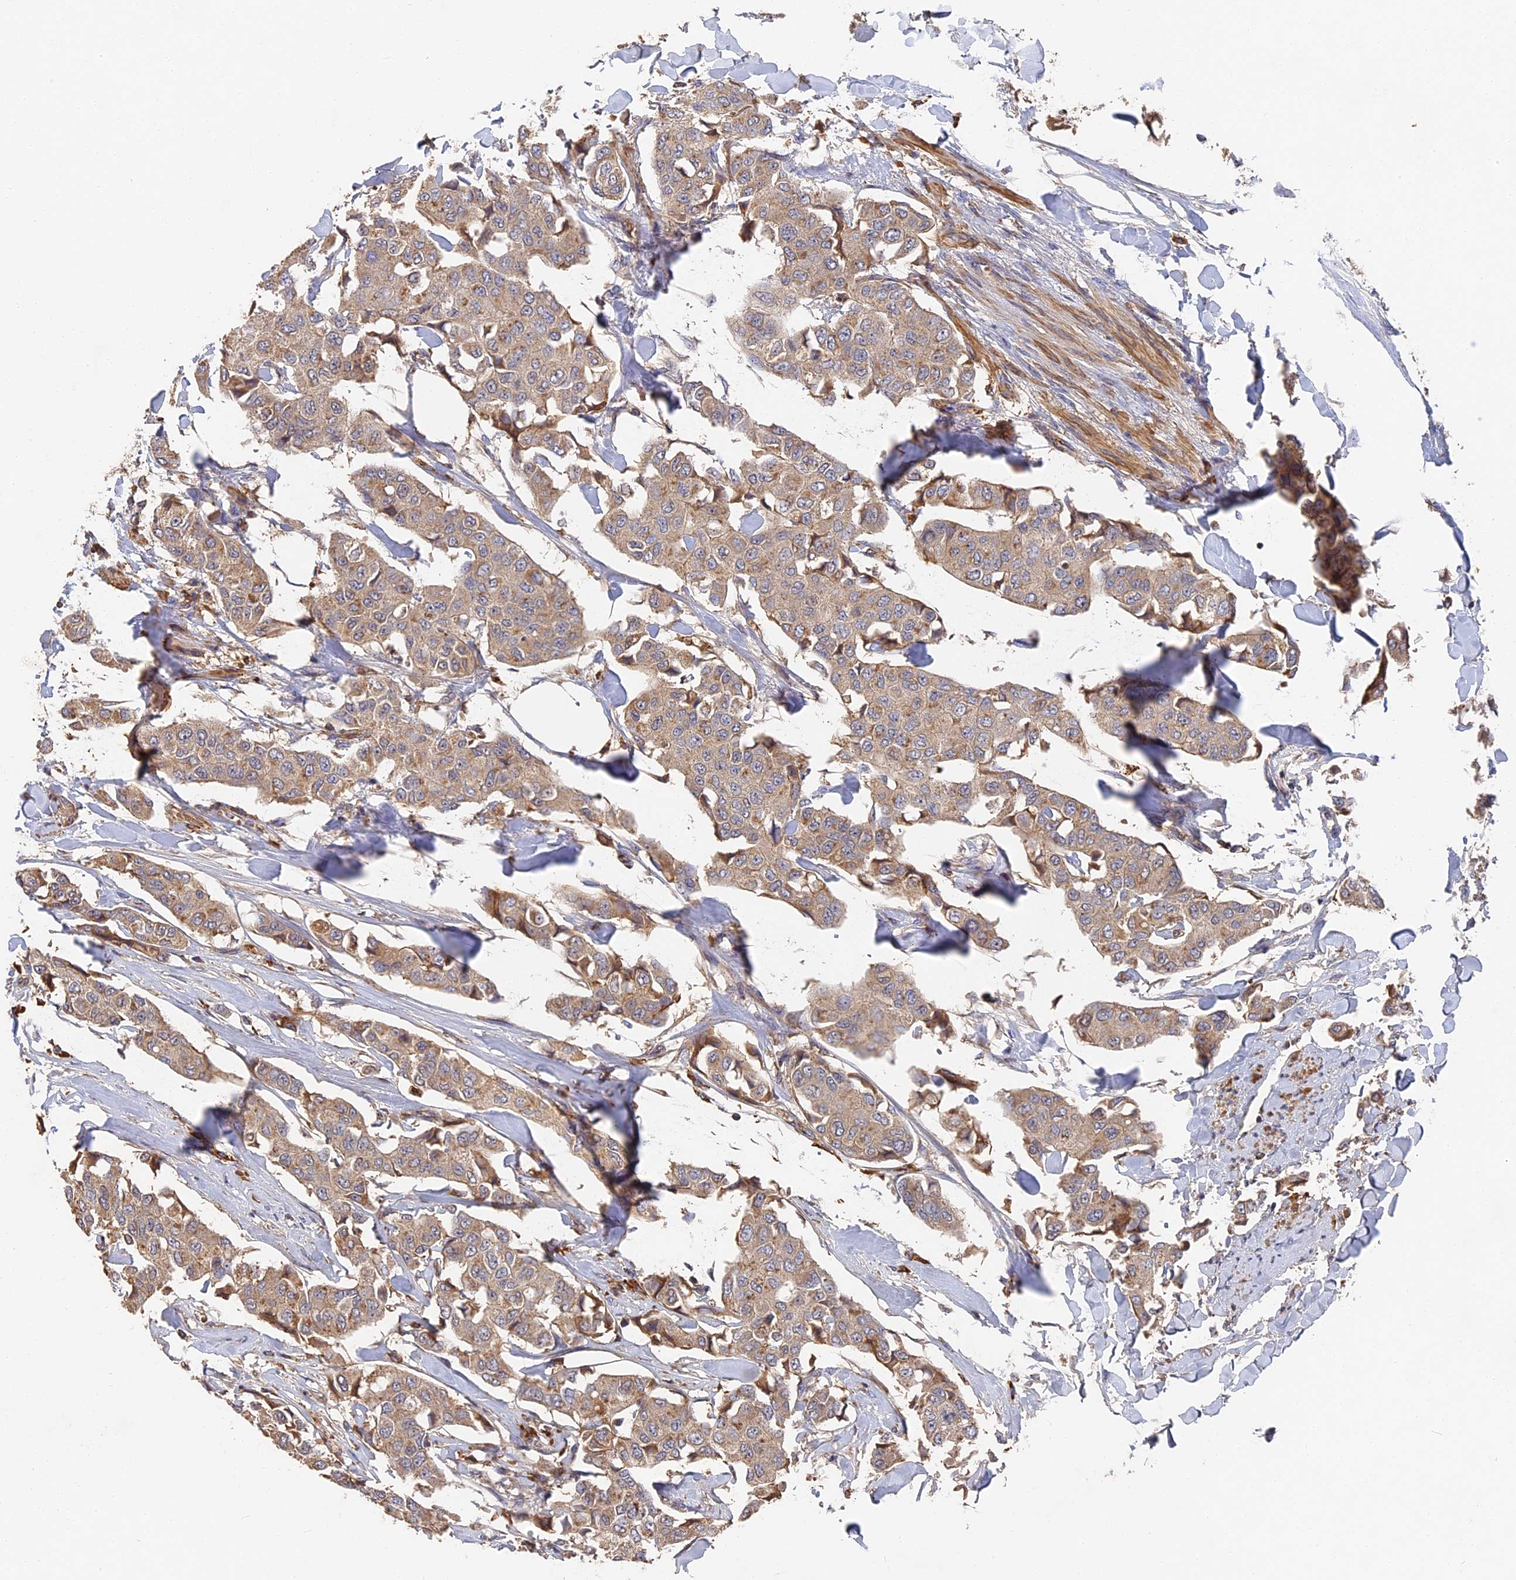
{"staining": {"intensity": "weak", "quantity": ">75%", "location": "cytoplasmic/membranous"}, "tissue": "breast cancer", "cell_type": "Tumor cells", "image_type": "cancer", "snomed": [{"axis": "morphology", "description": "Duct carcinoma"}, {"axis": "topography", "description": "Breast"}], "caption": "The histopathology image demonstrates staining of breast cancer, revealing weak cytoplasmic/membranous protein positivity (brown color) within tumor cells. (Stains: DAB (3,3'-diaminobenzidine) in brown, nuclei in blue, Microscopy: brightfield microscopy at high magnification).", "gene": "DHRS11", "patient": {"sex": "female", "age": 80}}